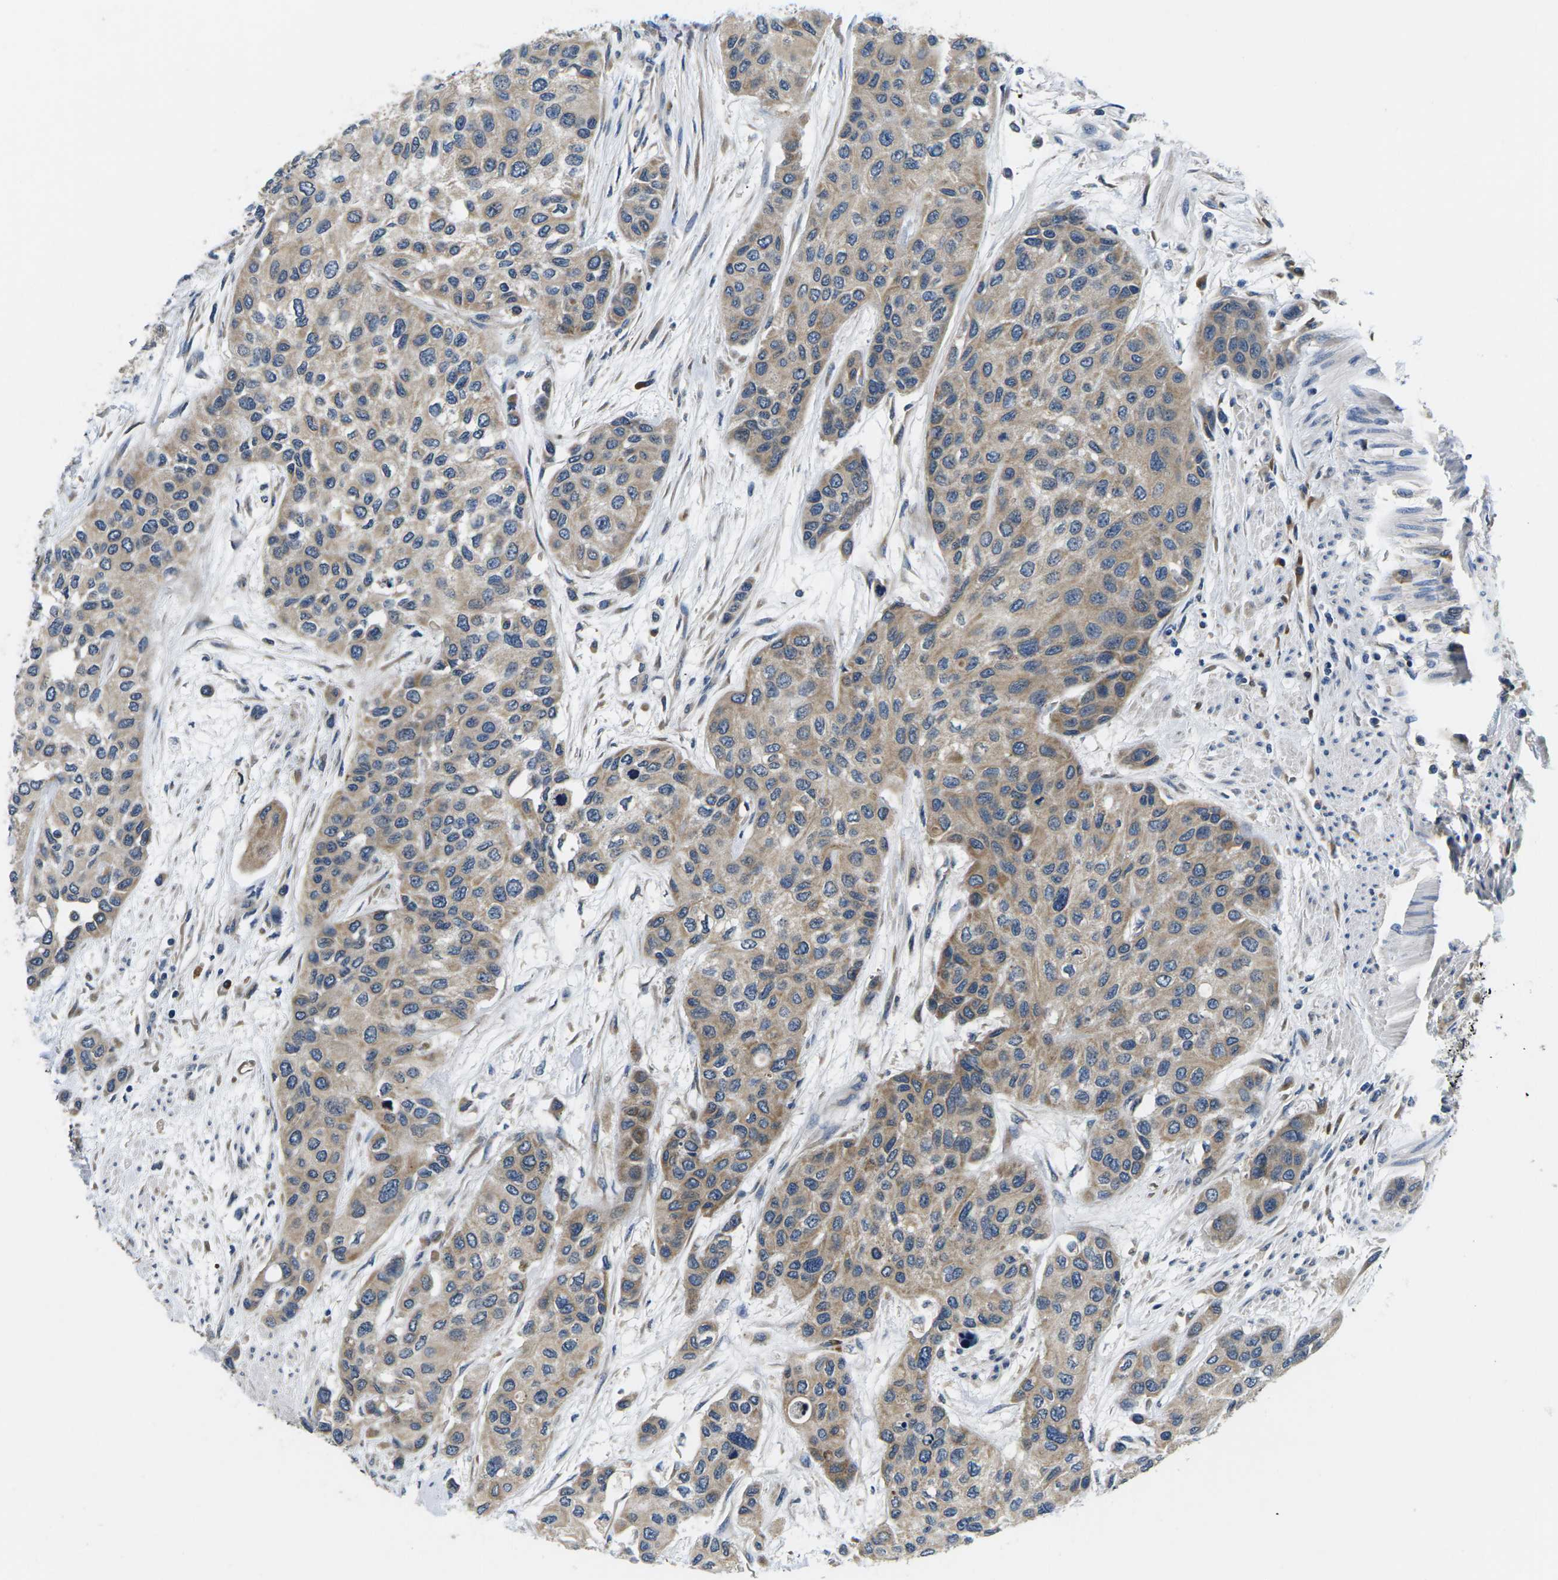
{"staining": {"intensity": "weak", "quantity": ">75%", "location": "cytoplasmic/membranous"}, "tissue": "urothelial cancer", "cell_type": "Tumor cells", "image_type": "cancer", "snomed": [{"axis": "morphology", "description": "Urothelial carcinoma, High grade"}, {"axis": "topography", "description": "Urinary bladder"}], "caption": "DAB (3,3'-diaminobenzidine) immunohistochemical staining of urothelial carcinoma (high-grade) shows weak cytoplasmic/membranous protein staining in approximately >75% of tumor cells.", "gene": "ERGIC3", "patient": {"sex": "female", "age": 56}}